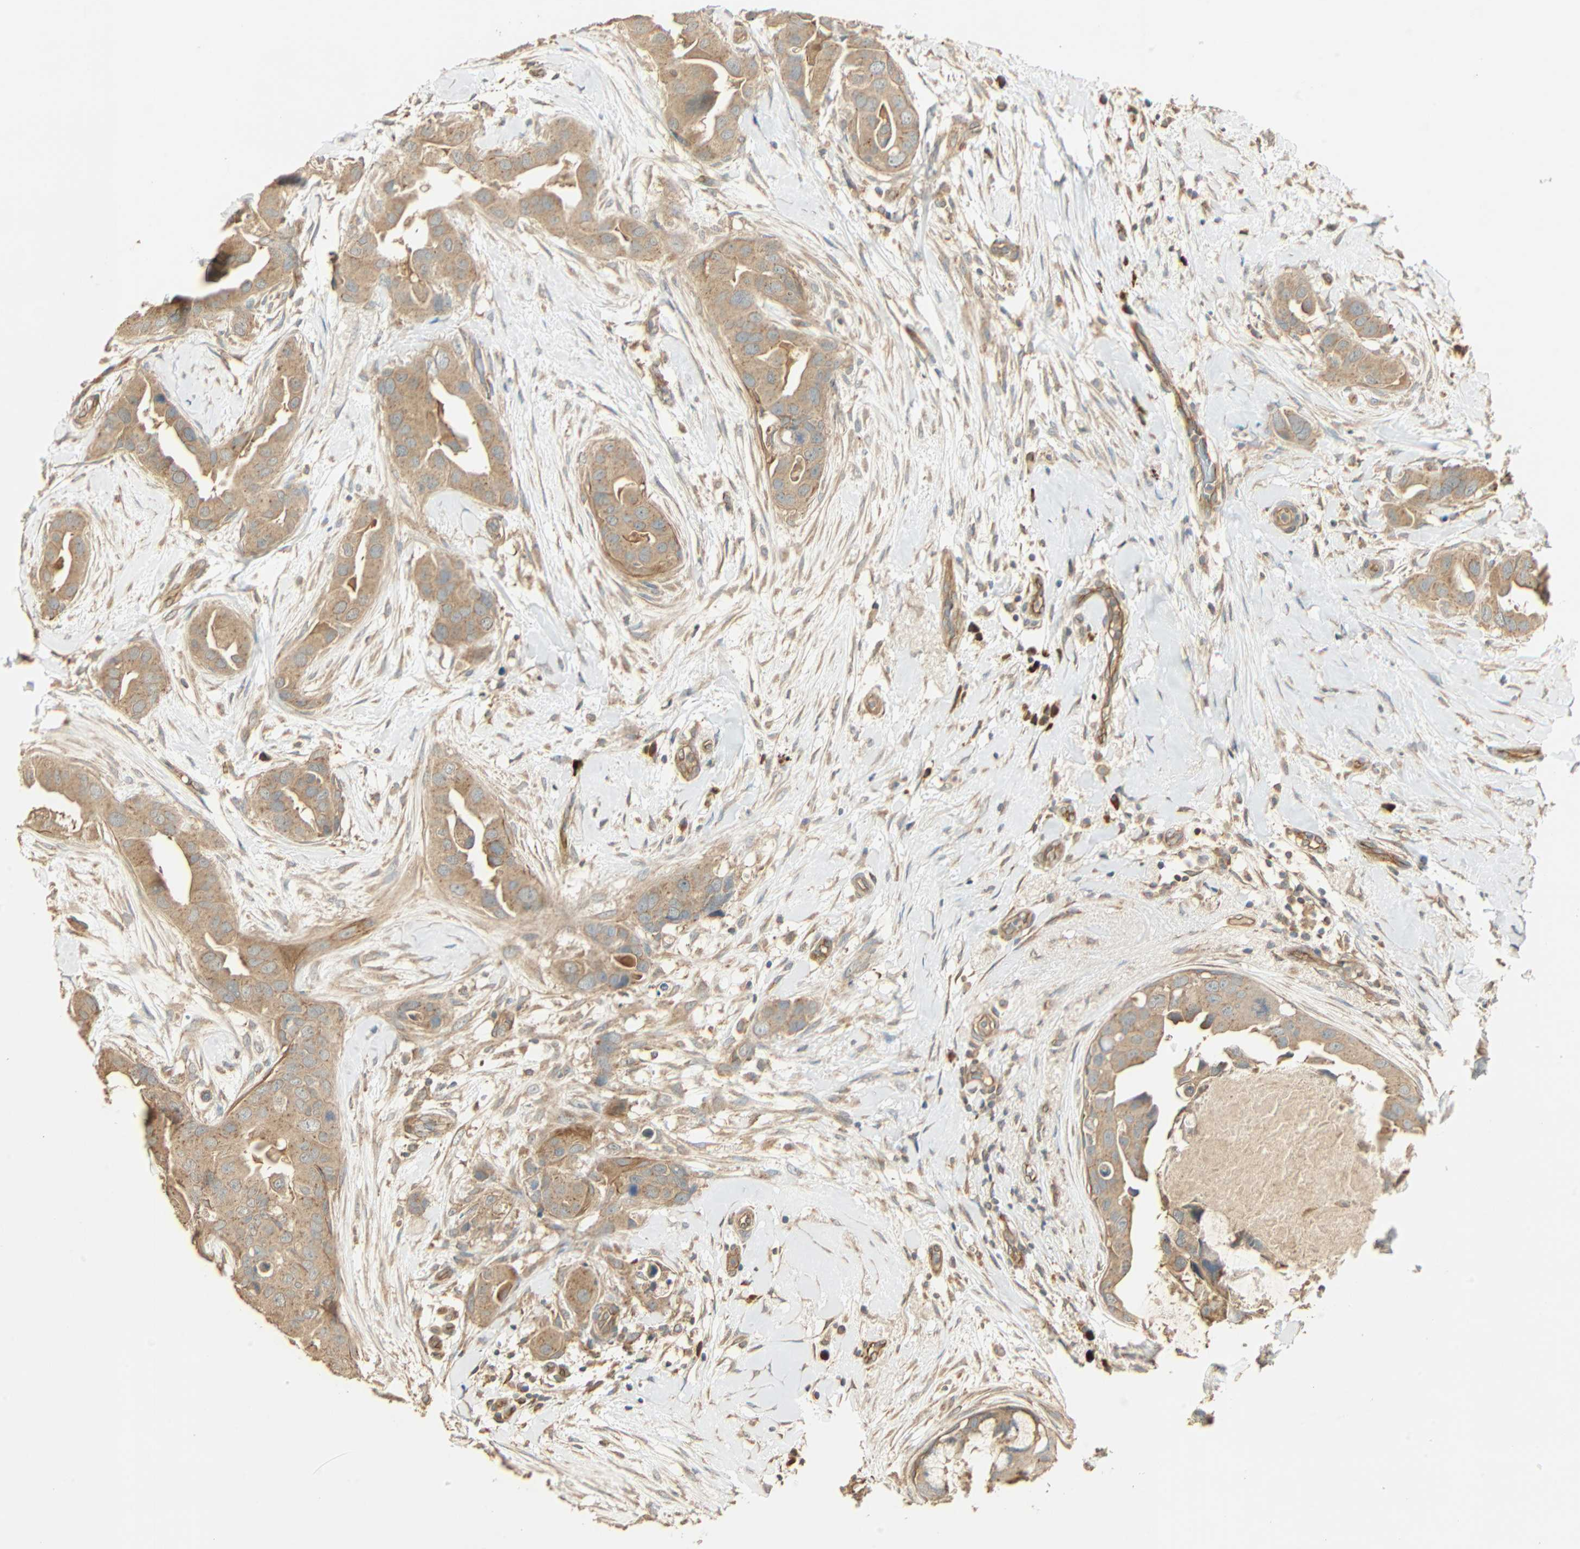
{"staining": {"intensity": "moderate", "quantity": ">75%", "location": "cytoplasmic/membranous"}, "tissue": "breast cancer", "cell_type": "Tumor cells", "image_type": "cancer", "snomed": [{"axis": "morphology", "description": "Duct carcinoma"}, {"axis": "topography", "description": "Breast"}], "caption": "IHC of infiltrating ductal carcinoma (breast) exhibits medium levels of moderate cytoplasmic/membranous positivity in about >75% of tumor cells.", "gene": "GALK1", "patient": {"sex": "female", "age": 40}}